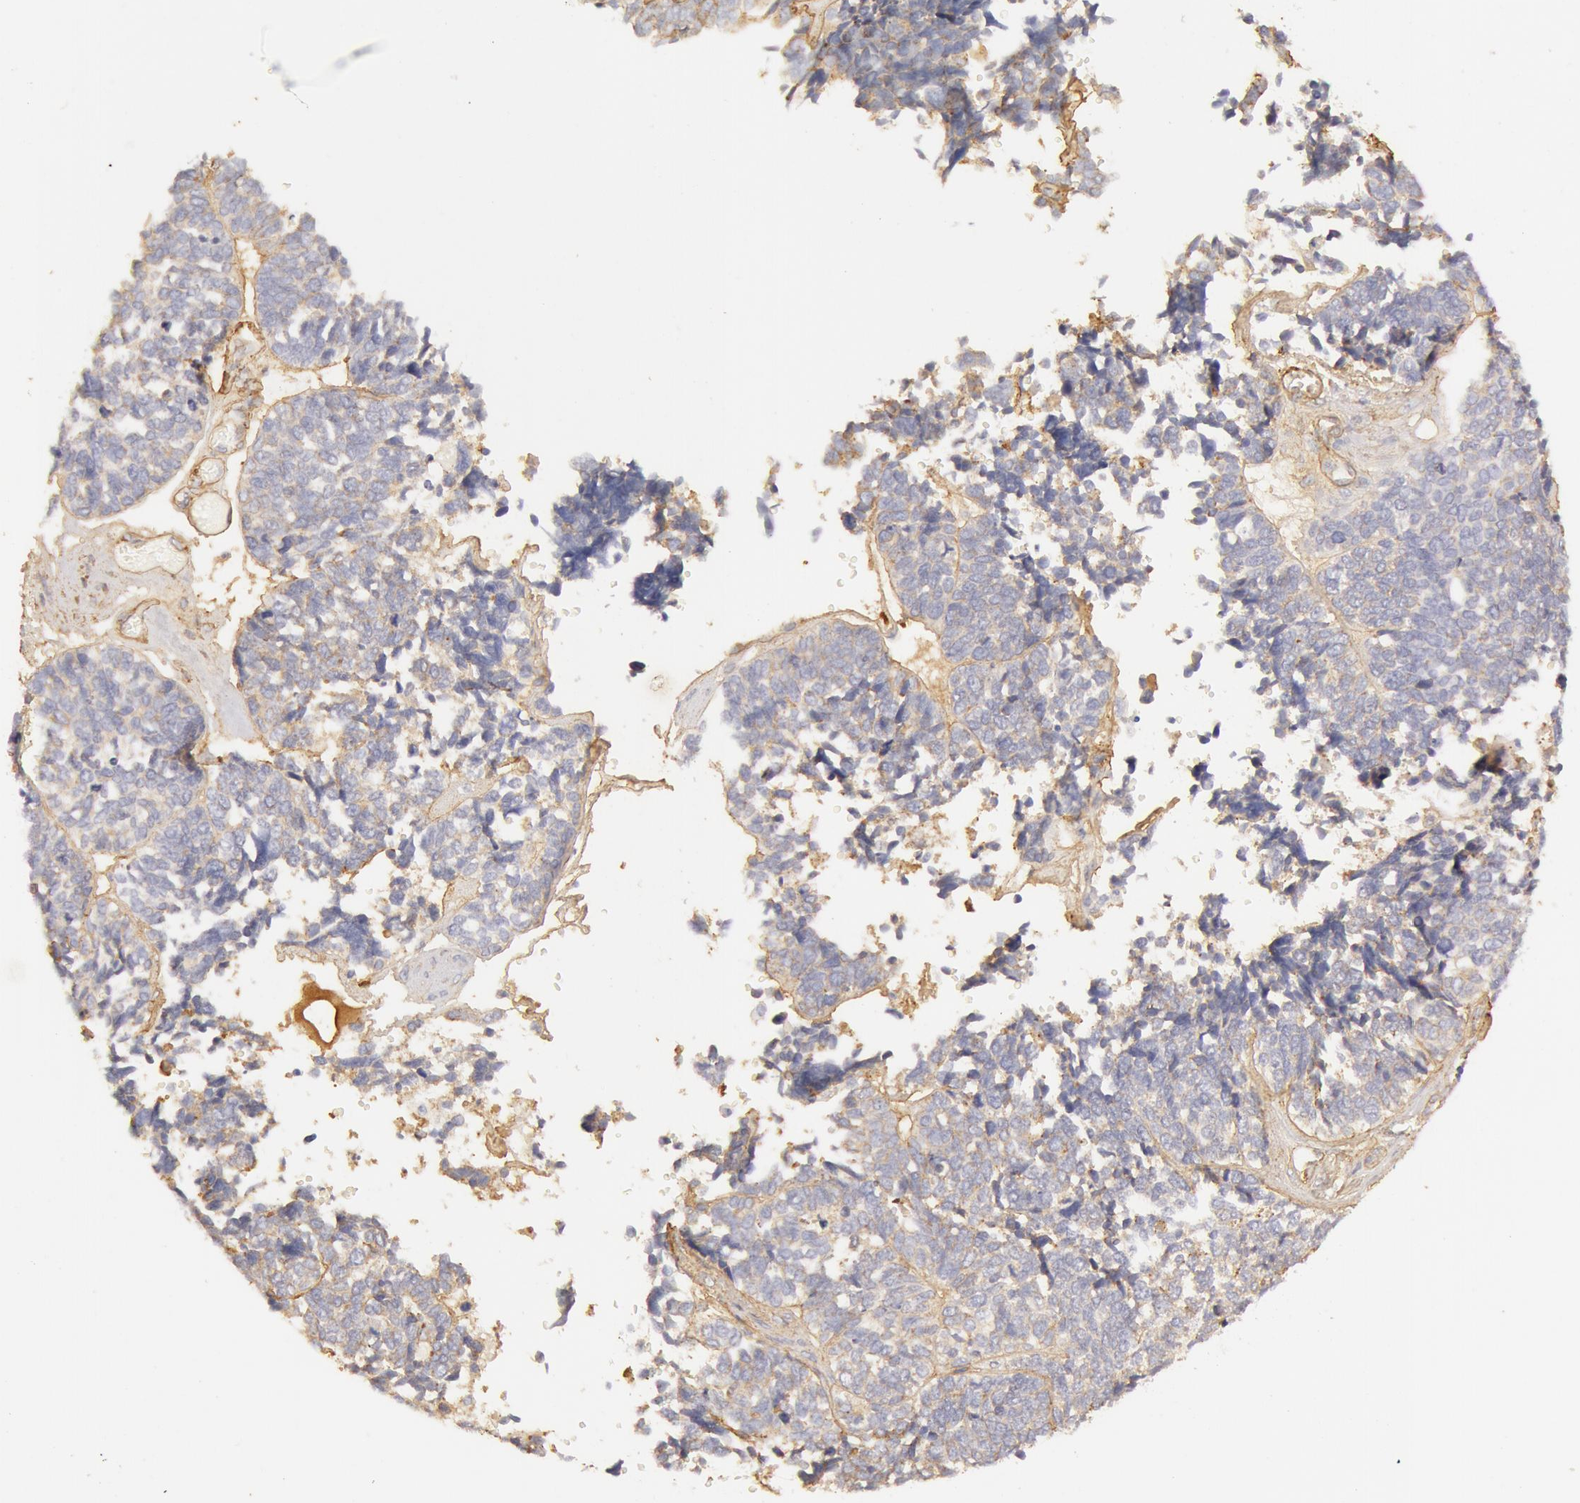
{"staining": {"intensity": "weak", "quantity": "<25%", "location": "cytoplasmic/membranous"}, "tissue": "ovarian cancer", "cell_type": "Tumor cells", "image_type": "cancer", "snomed": [{"axis": "morphology", "description": "Cystadenocarcinoma, serous, NOS"}, {"axis": "topography", "description": "Ovary"}], "caption": "A histopathology image of serous cystadenocarcinoma (ovarian) stained for a protein exhibits no brown staining in tumor cells.", "gene": "COL4A1", "patient": {"sex": "female", "age": 77}}